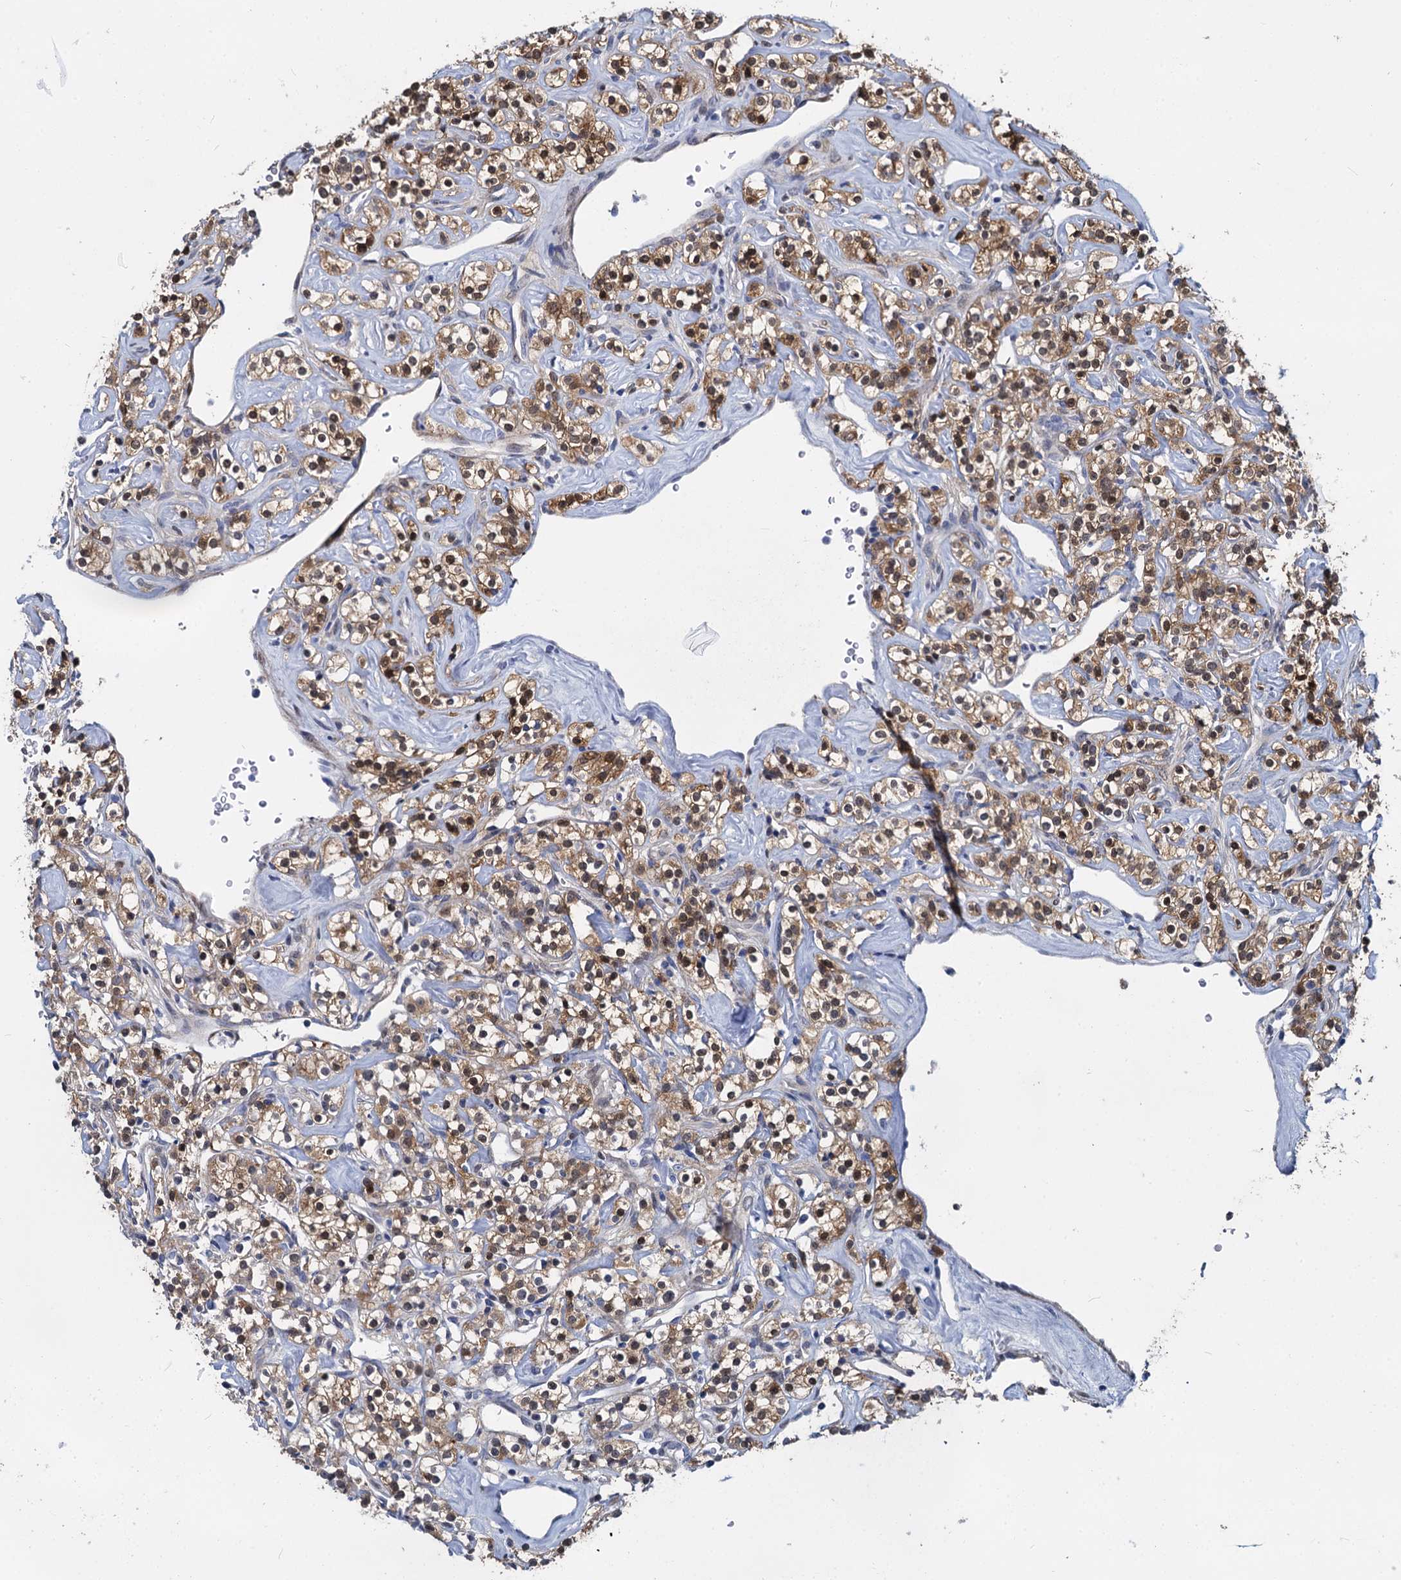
{"staining": {"intensity": "moderate", "quantity": "25%-75%", "location": "cytoplasmic/membranous,nuclear"}, "tissue": "renal cancer", "cell_type": "Tumor cells", "image_type": "cancer", "snomed": [{"axis": "morphology", "description": "Adenocarcinoma, NOS"}, {"axis": "topography", "description": "Kidney"}], "caption": "Immunohistochemical staining of renal cancer displays medium levels of moderate cytoplasmic/membranous and nuclear positivity in about 25%-75% of tumor cells.", "gene": "GSTM3", "patient": {"sex": "male", "age": 77}}